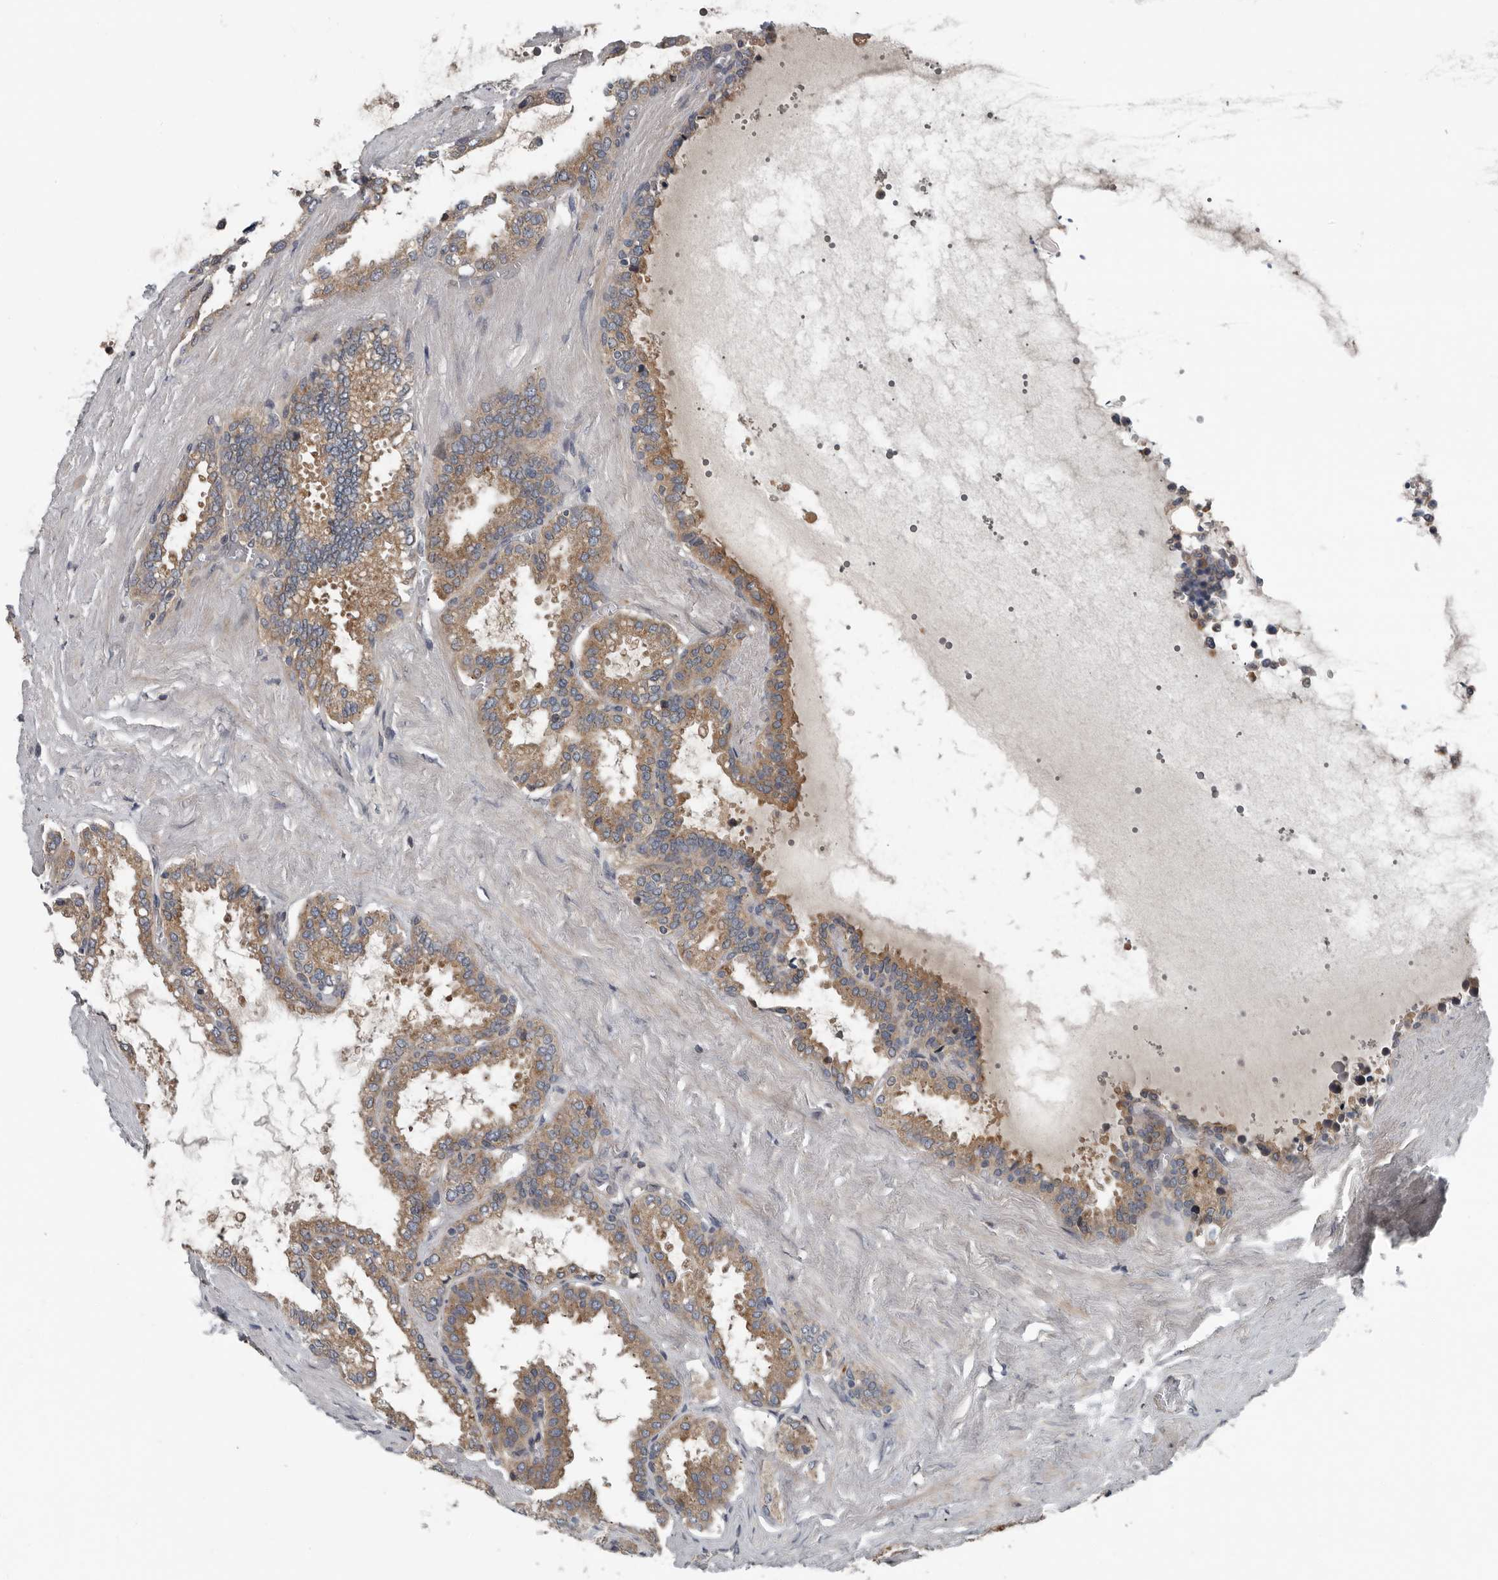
{"staining": {"intensity": "moderate", "quantity": ">75%", "location": "cytoplasmic/membranous"}, "tissue": "seminal vesicle", "cell_type": "Glandular cells", "image_type": "normal", "snomed": [{"axis": "morphology", "description": "Normal tissue, NOS"}, {"axis": "topography", "description": "Seminal veicle"}], "caption": "A histopathology image of human seminal vesicle stained for a protein demonstrates moderate cytoplasmic/membranous brown staining in glandular cells. Immunohistochemistry (ihc) stains the protein in brown and the nuclei are stained blue.", "gene": "TMEM199", "patient": {"sex": "male", "age": 46}}